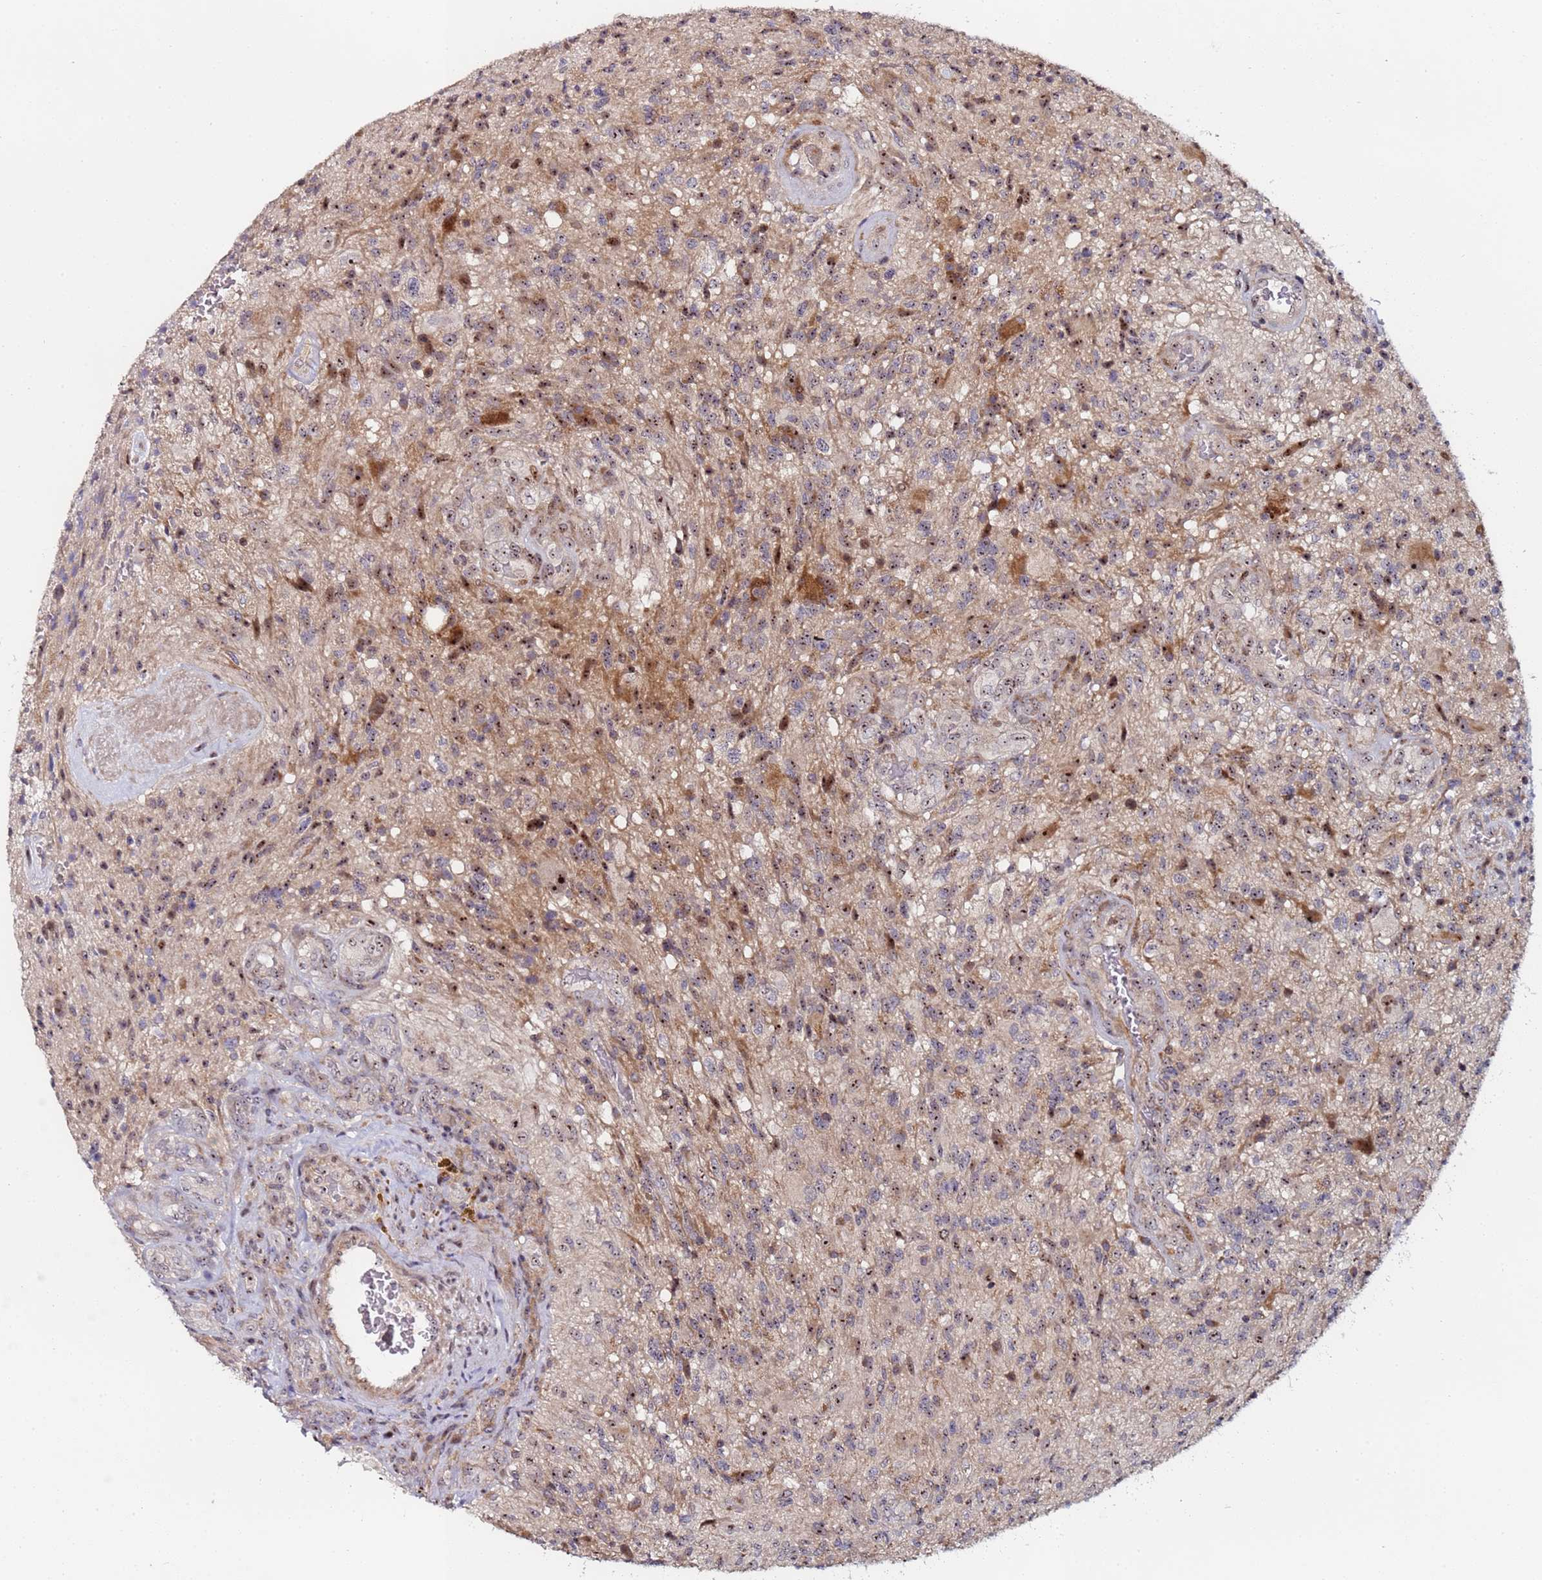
{"staining": {"intensity": "moderate", "quantity": "25%-75%", "location": "cytoplasmic/membranous,nuclear"}, "tissue": "glioma", "cell_type": "Tumor cells", "image_type": "cancer", "snomed": [{"axis": "morphology", "description": "Glioma, malignant, High grade"}, {"axis": "topography", "description": "Brain"}], "caption": "Approximately 25%-75% of tumor cells in human malignant glioma (high-grade) demonstrate moderate cytoplasmic/membranous and nuclear protein staining as visualized by brown immunohistochemical staining.", "gene": "KRI1", "patient": {"sex": "male", "age": 56}}